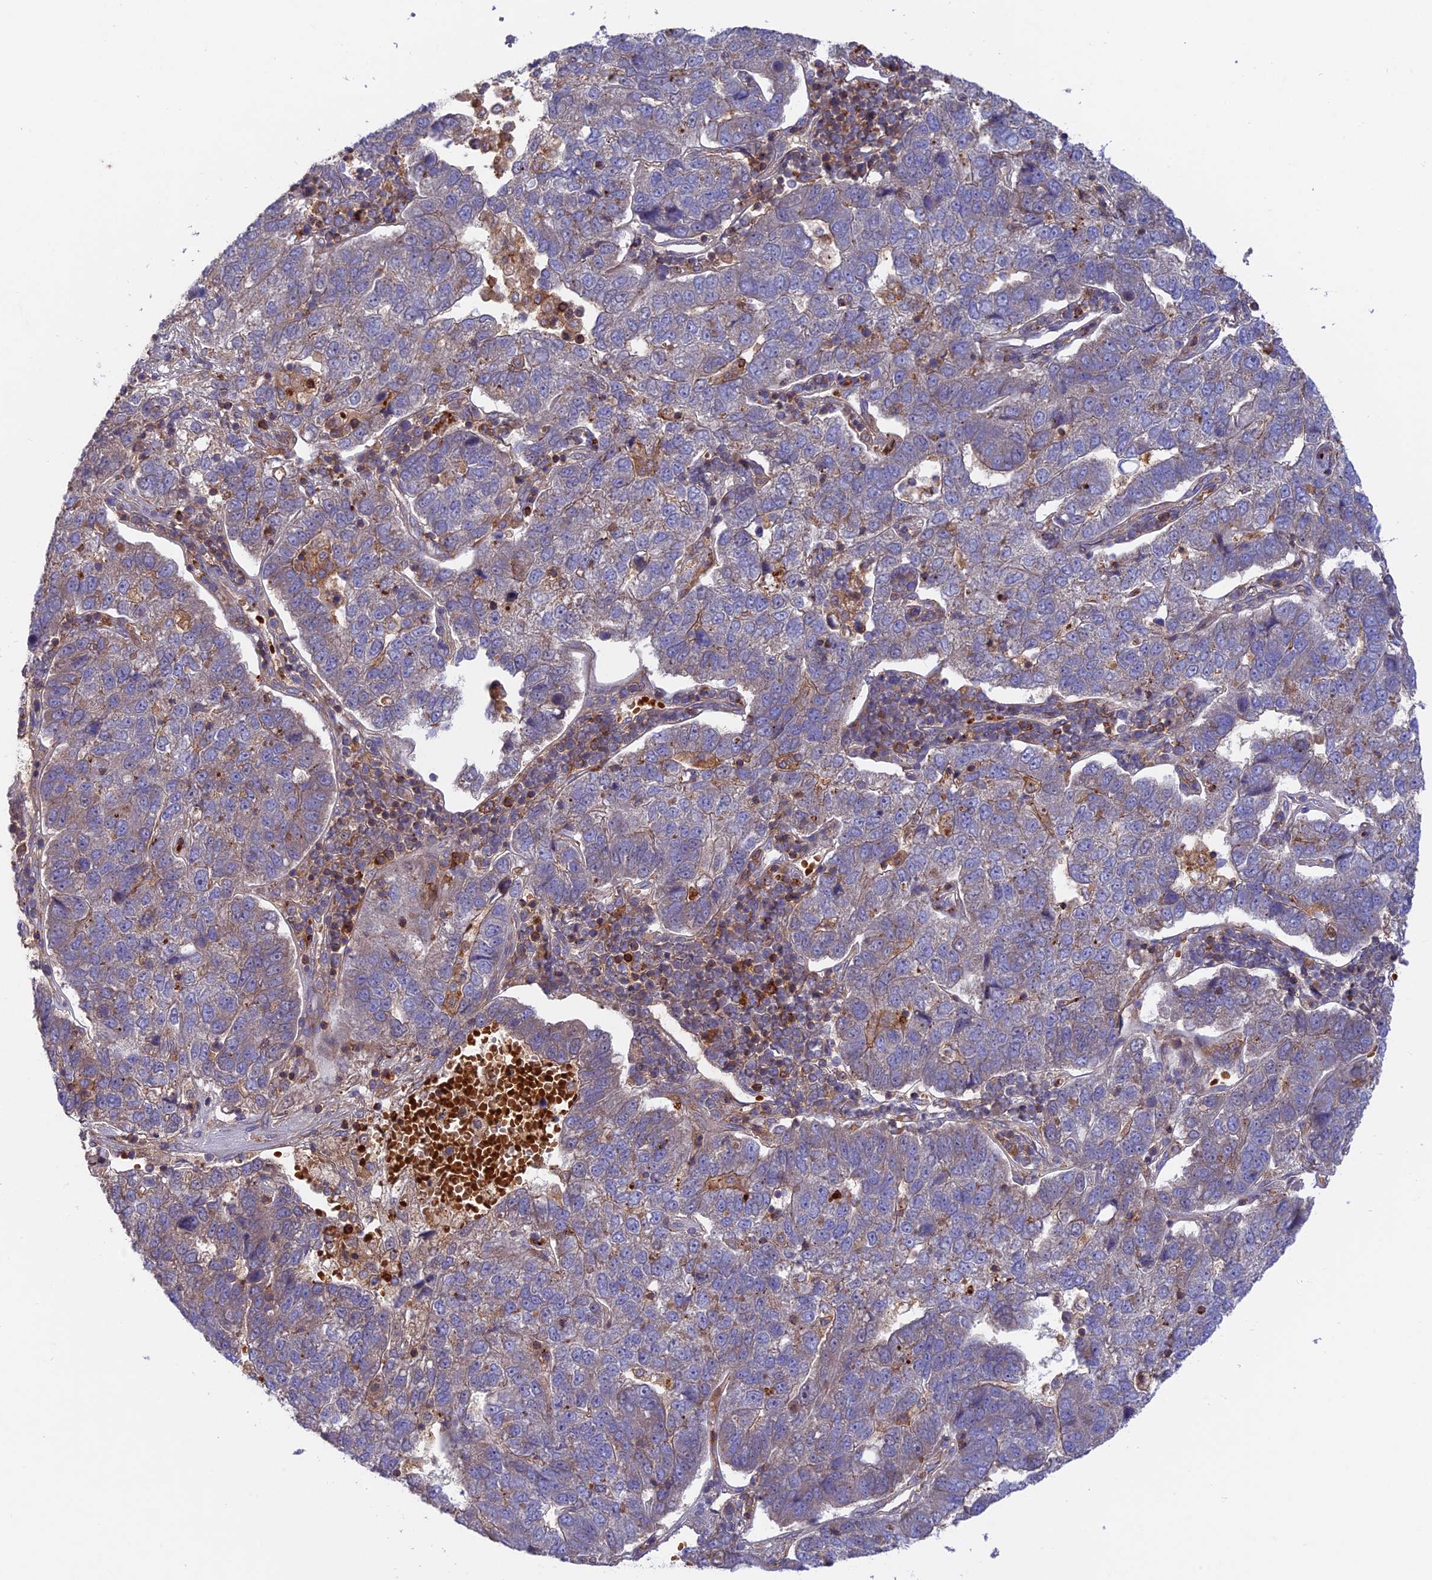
{"staining": {"intensity": "moderate", "quantity": "<25%", "location": "cytoplasmic/membranous"}, "tissue": "pancreatic cancer", "cell_type": "Tumor cells", "image_type": "cancer", "snomed": [{"axis": "morphology", "description": "Adenocarcinoma, NOS"}, {"axis": "topography", "description": "Pancreas"}], "caption": "Human pancreatic cancer stained with a brown dye reveals moderate cytoplasmic/membranous positive positivity in about <25% of tumor cells.", "gene": "CPNE7", "patient": {"sex": "female", "age": 61}}